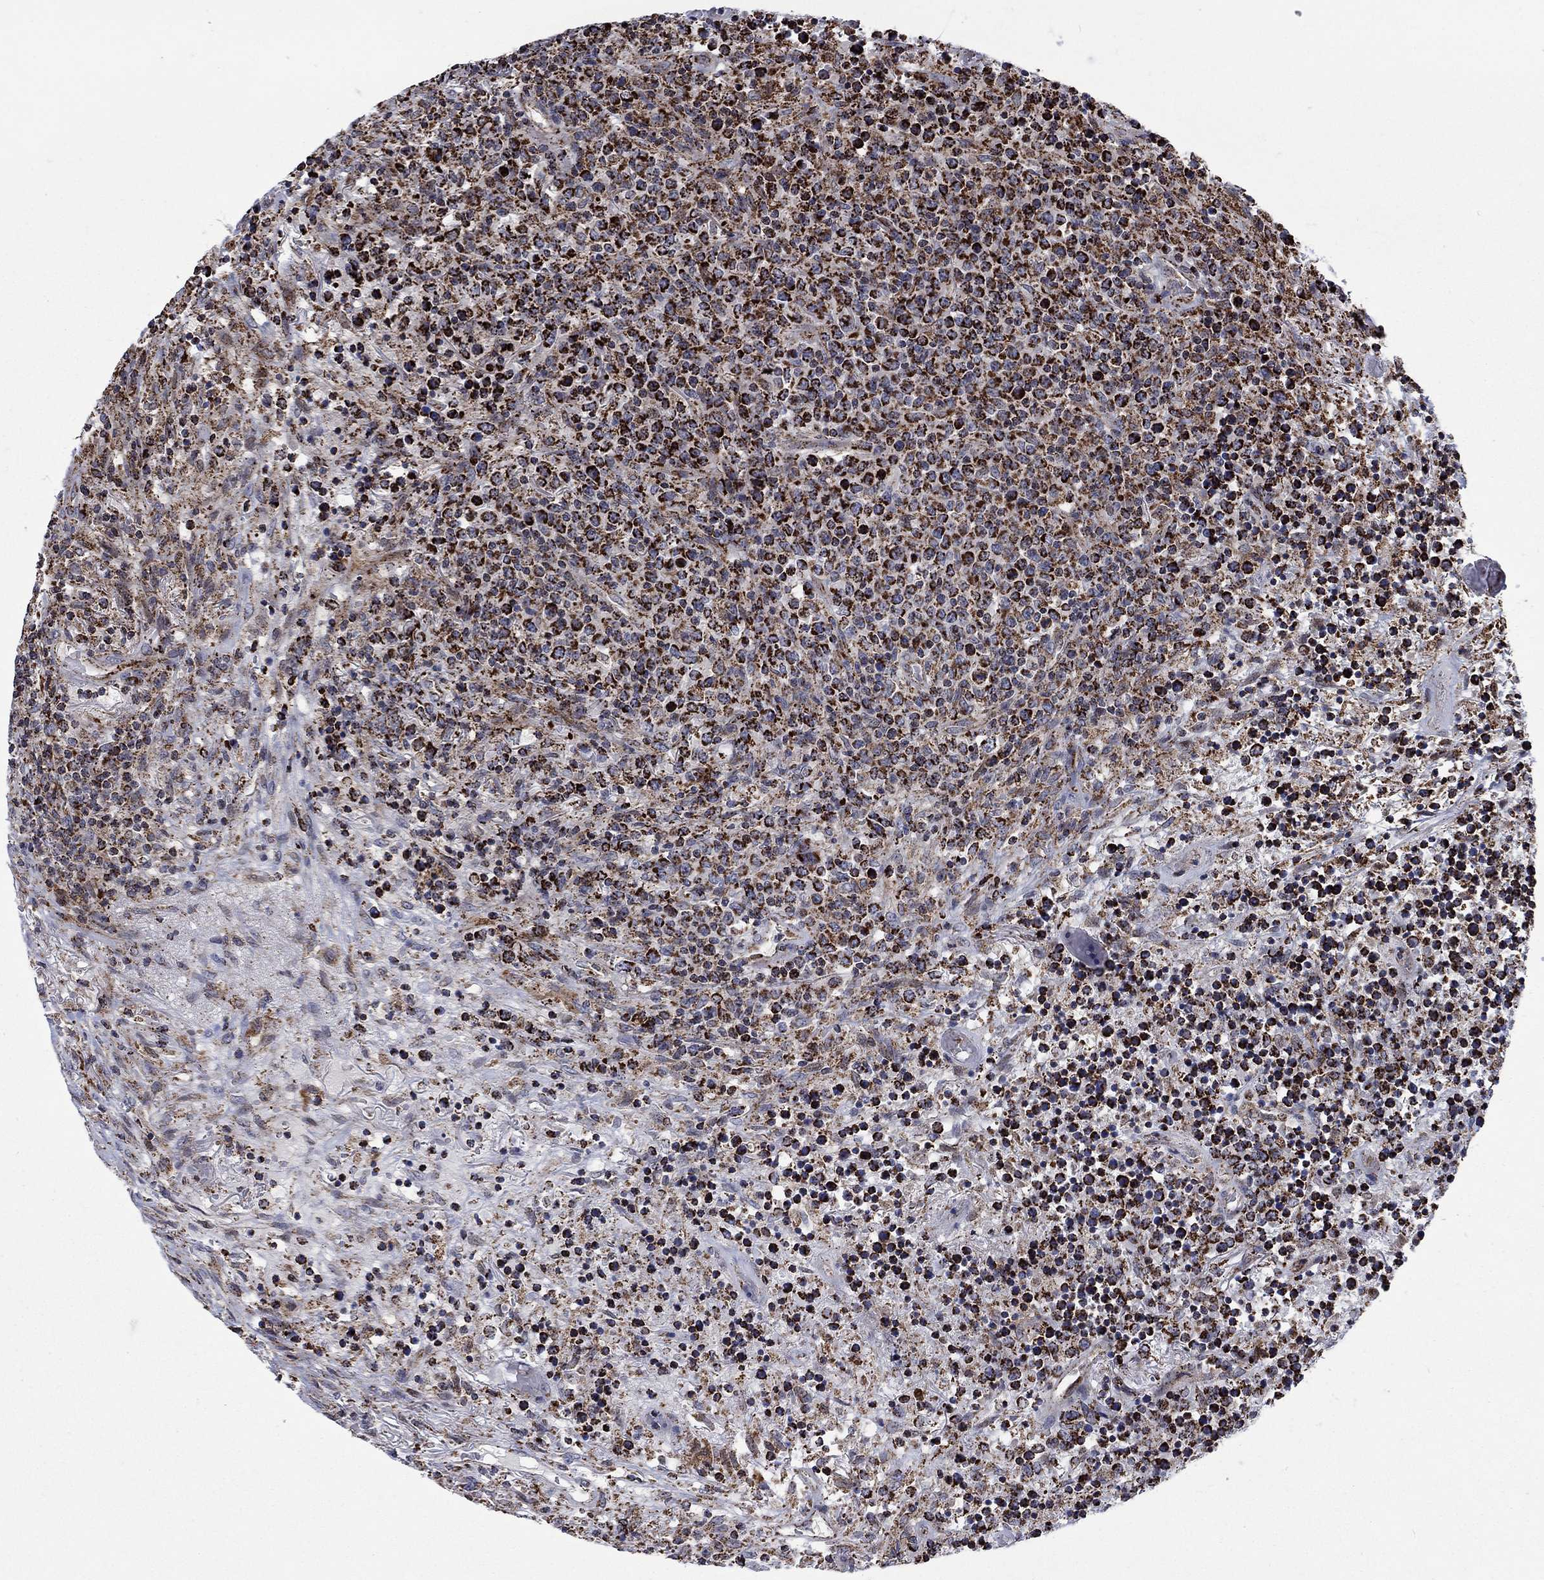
{"staining": {"intensity": "strong", "quantity": ">75%", "location": "cytoplasmic/membranous"}, "tissue": "lymphoma", "cell_type": "Tumor cells", "image_type": "cancer", "snomed": [{"axis": "morphology", "description": "Malignant lymphoma, non-Hodgkin's type, High grade"}, {"axis": "topography", "description": "Lung"}], "caption": "Approximately >75% of tumor cells in malignant lymphoma, non-Hodgkin's type (high-grade) demonstrate strong cytoplasmic/membranous protein staining as visualized by brown immunohistochemical staining.", "gene": "MOAP1", "patient": {"sex": "male", "age": 79}}